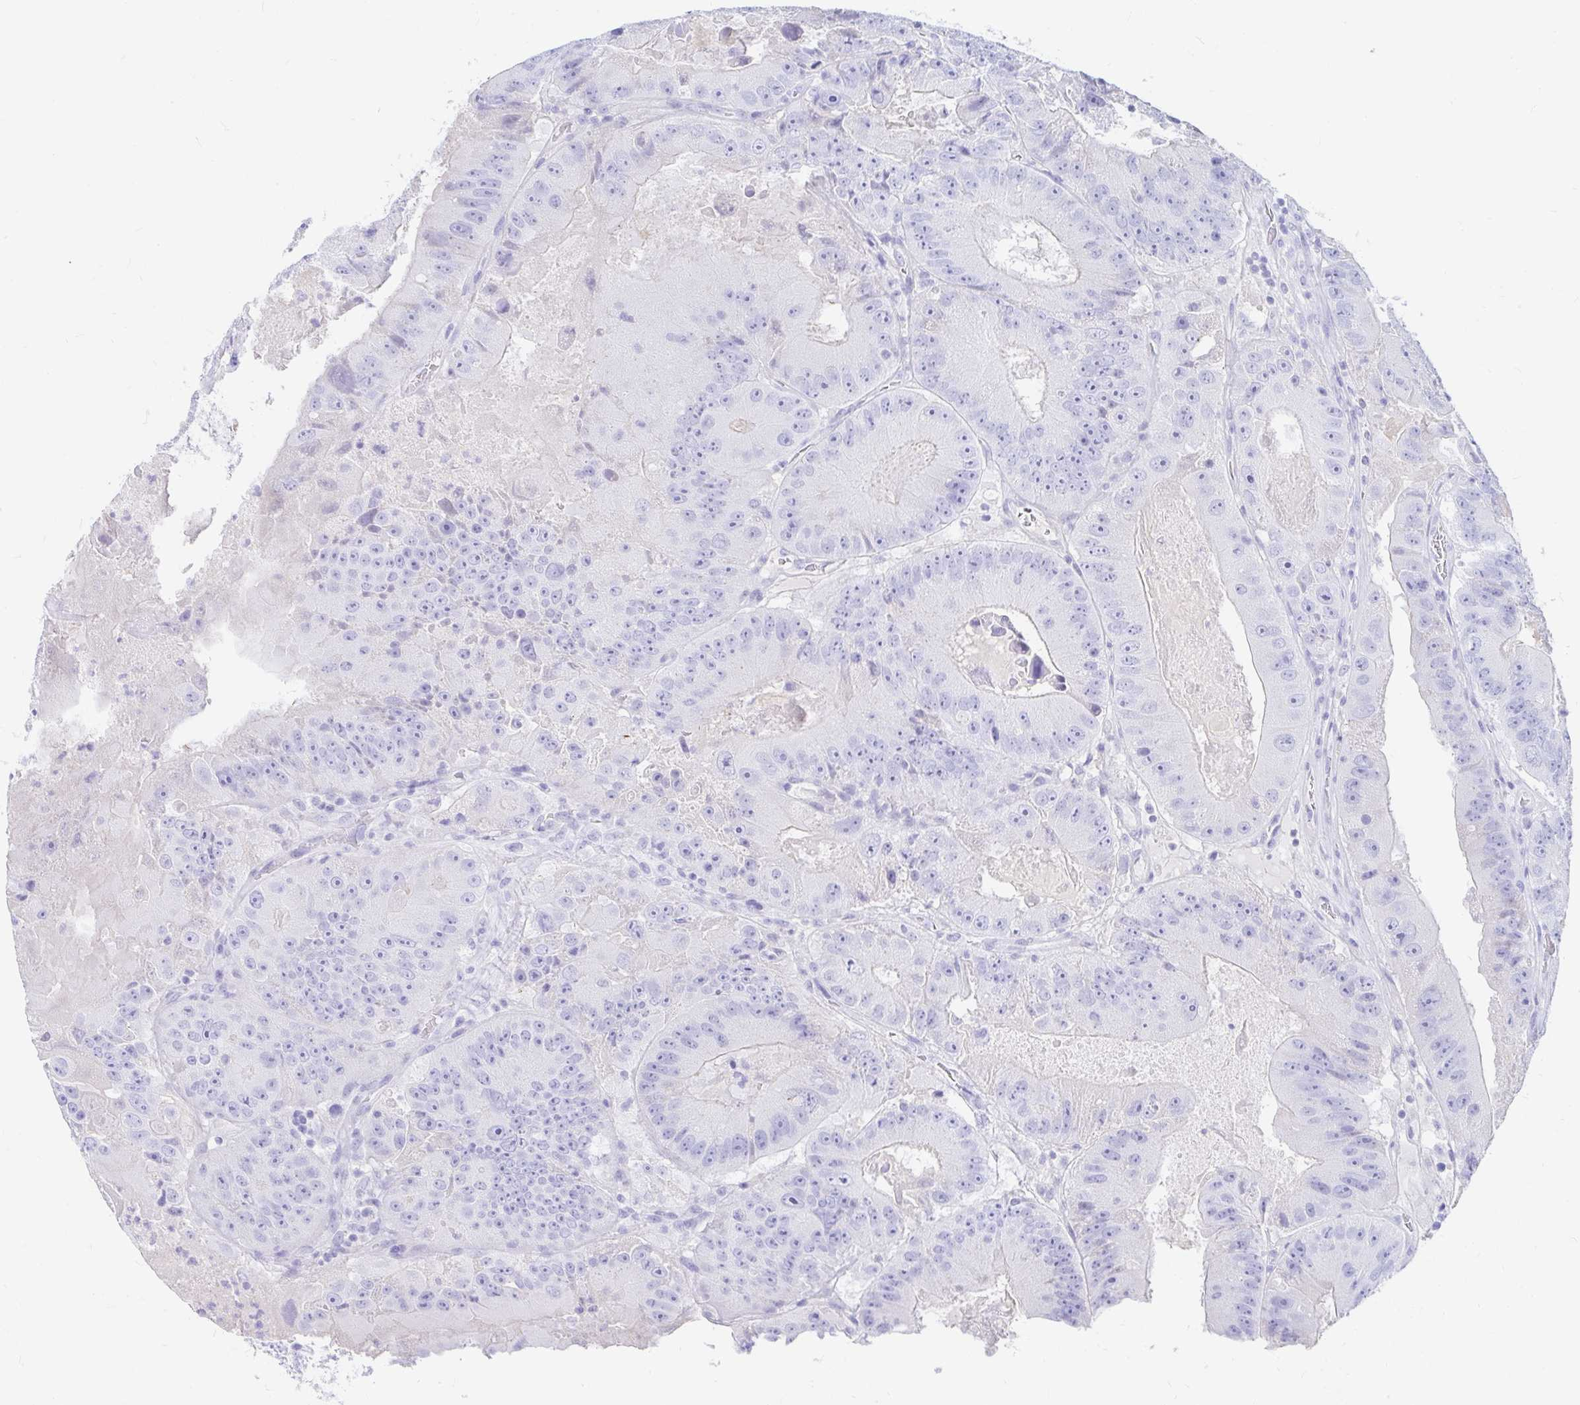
{"staining": {"intensity": "negative", "quantity": "none", "location": "none"}, "tissue": "colorectal cancer", "cell_type": "Tumor cells", "image_type": "cancer", "snomed": [{"axis": "morphology", "description": "Adenocarcinoma, NOS"}, {"axis": "topography", "description": "Colon"}], "caption": "A histopathology image of human colorectal cancer (adenocarcinoma) is negative for staining in tumor cells. (DAB (3,3'-diaminobenzidine) immunohistochemistry with hematoxylin counter stain).", "gene": "NR2E1", "patient": {"sex": "female", "age": 86}}